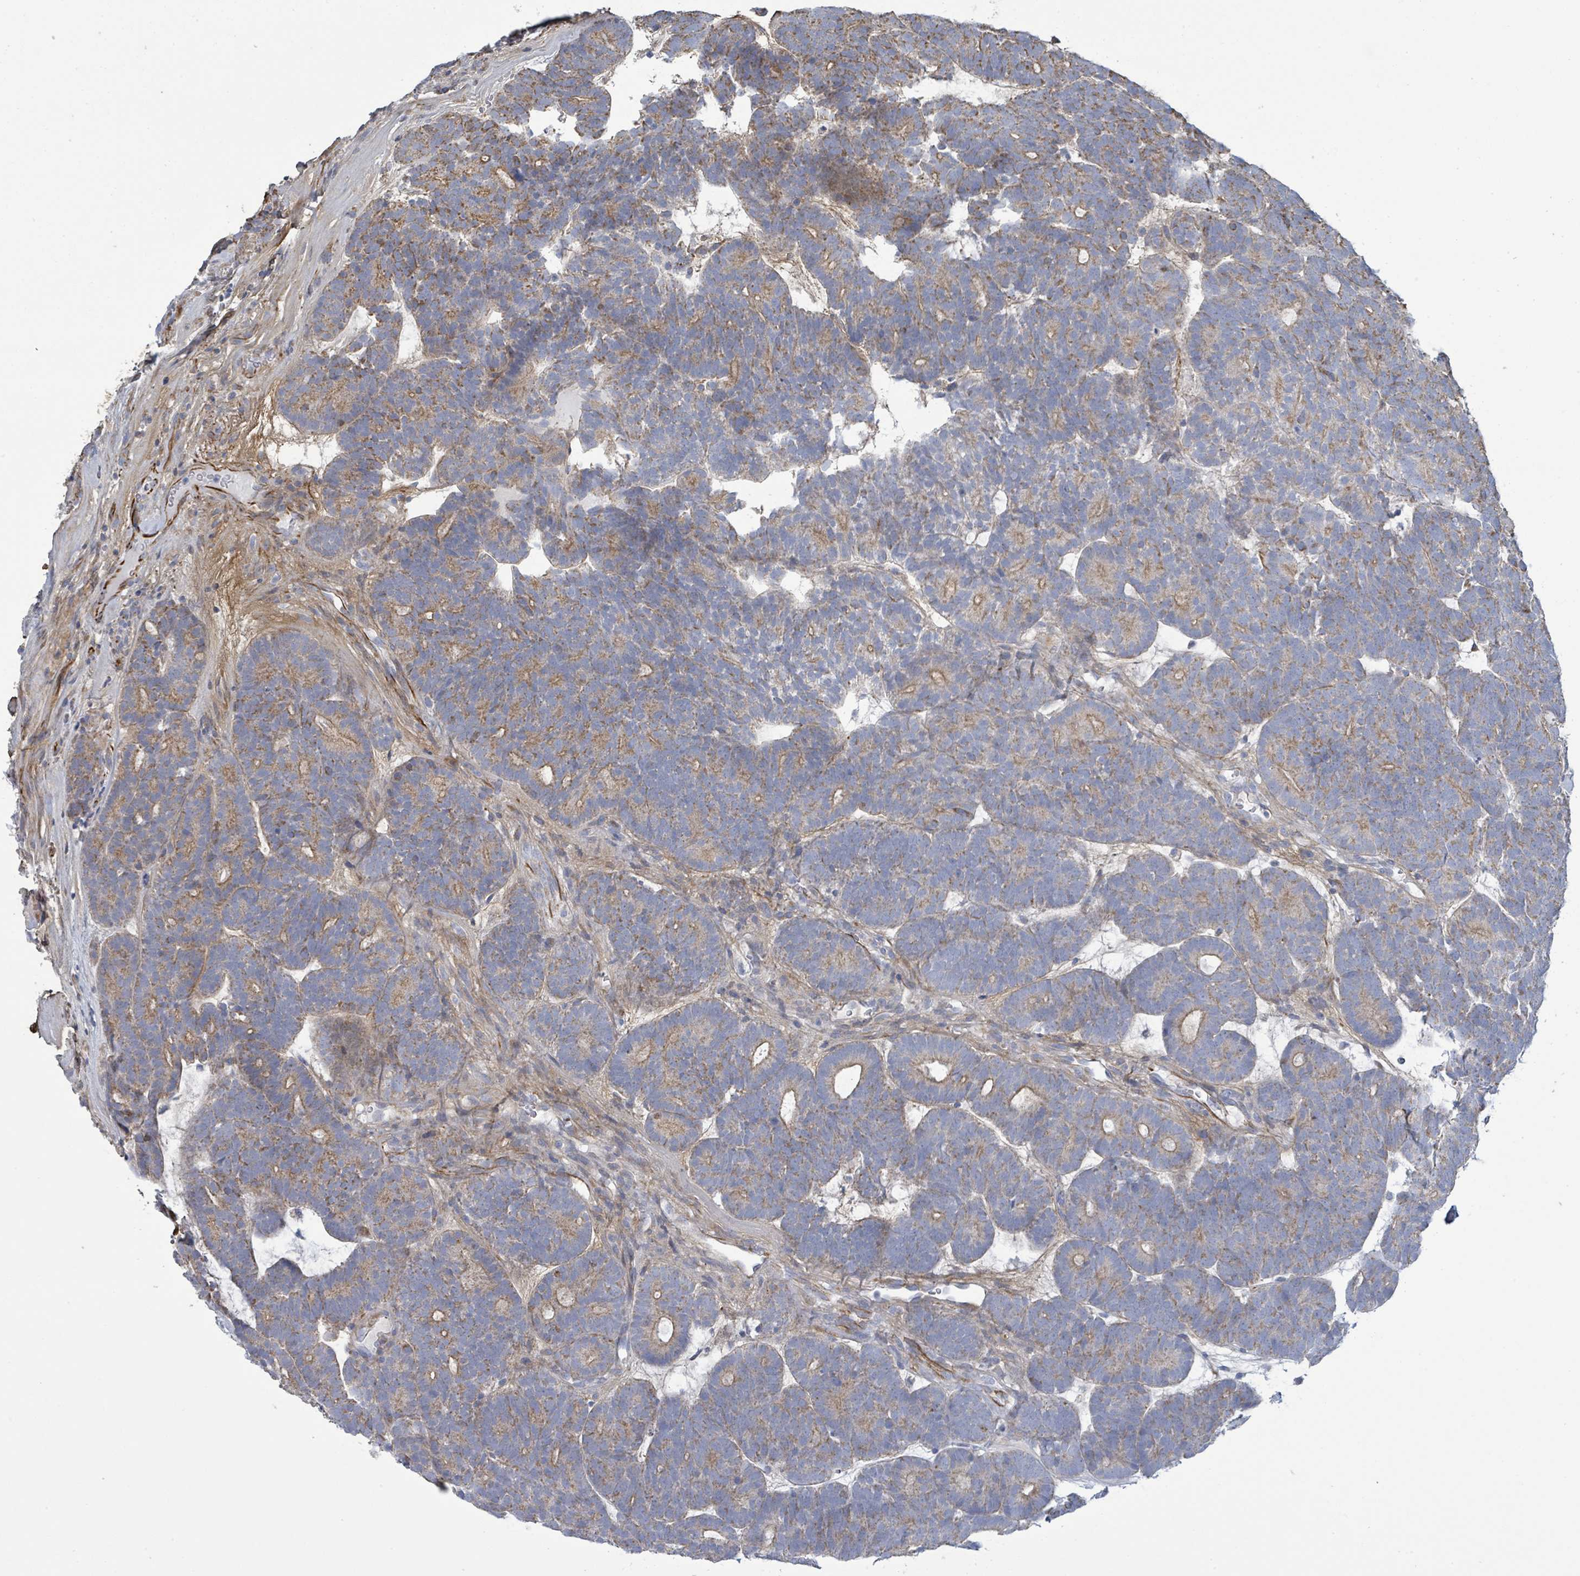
{"staining": {"intensity": "moderate", "quantity": ">75%", "location": "cytoplasmic/membranous"}, "tissue": "head and neck cancer", "cell_type": "Tumor cells", "image_type": "cancer", "snomed": [{"axis": "morphology", "description": "Adenocarcinoma, NOS"}, {"axis": "topography", "description": "Head-Neck"}], "caption": "Immunohistochemical staining of human head and neck cancer (adenocarcinoma) displays moderate cytoplasmic/membranous protein expression in about >75% of tumor cells.", "gene": "ALG12", "patient": {"sex": "female", "age": 81}}